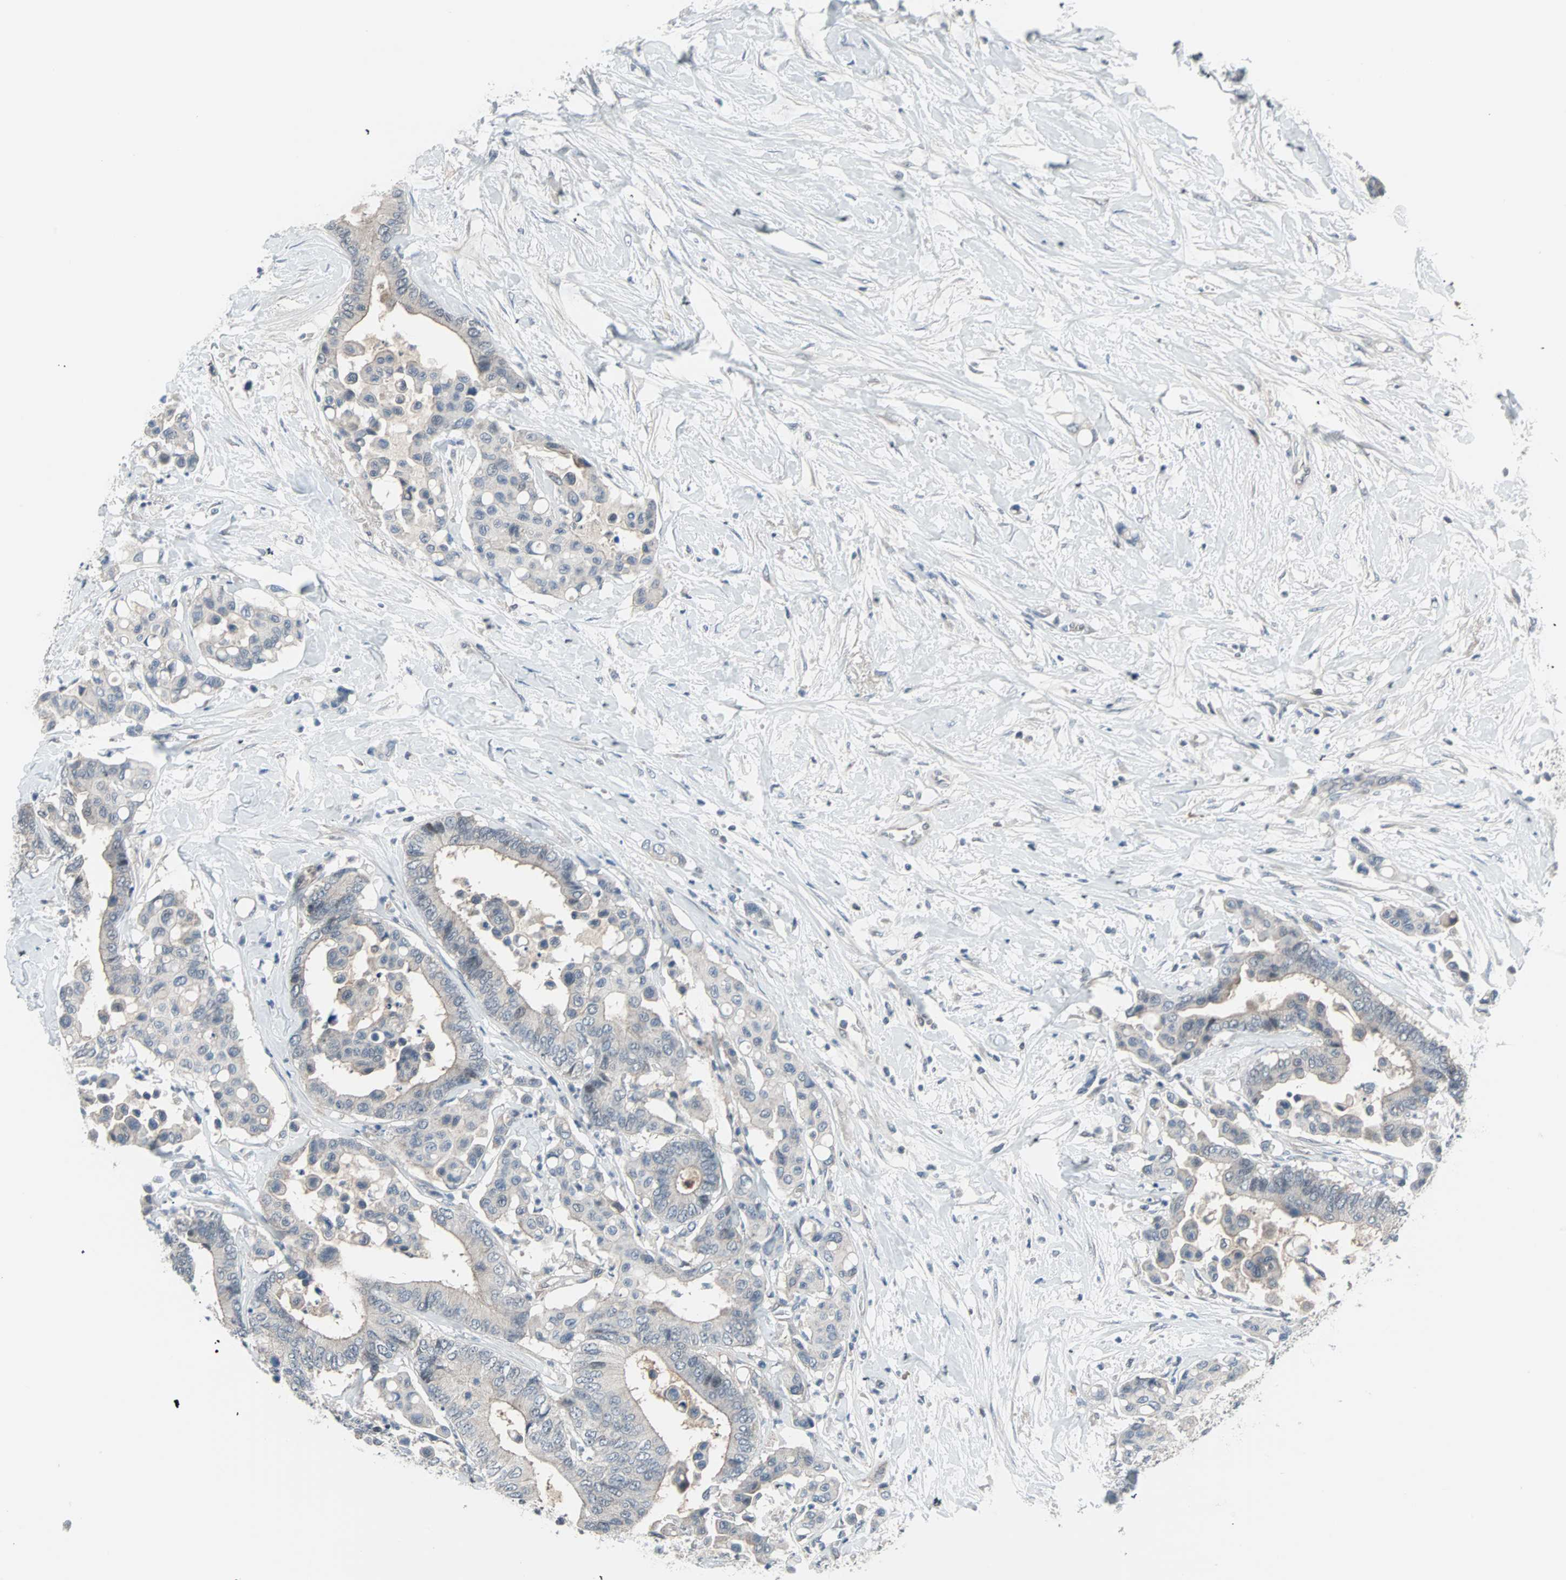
{"staining": {"intensity": "negative", "quantity": "none", "location": "none"}, "tissue": "colorectal cancer", "cell_type": "Tumor cells", "image_type": "cancer", "snomed": [{"axis": "morphology", "description": "Normal tissue, NOS"}, {"axis": "morphology", "description": "Adenocarcinoma, NOS"}, {"axis": "topography", "description": "Colon"}], "caption": "An immunohistochemistry (IHC) histopathology image of colorectal adenocarcinoma is shown. There is no staining in tumor cells of colorectal adenocarcinoma. (DAB (3,3'-diaminobenzidine) immunohistochemistry (IHC) visualized using brightfield microscopy, high magnification).", "gene": "CASP3", "patient": {"sex": "male", "age": 82}}